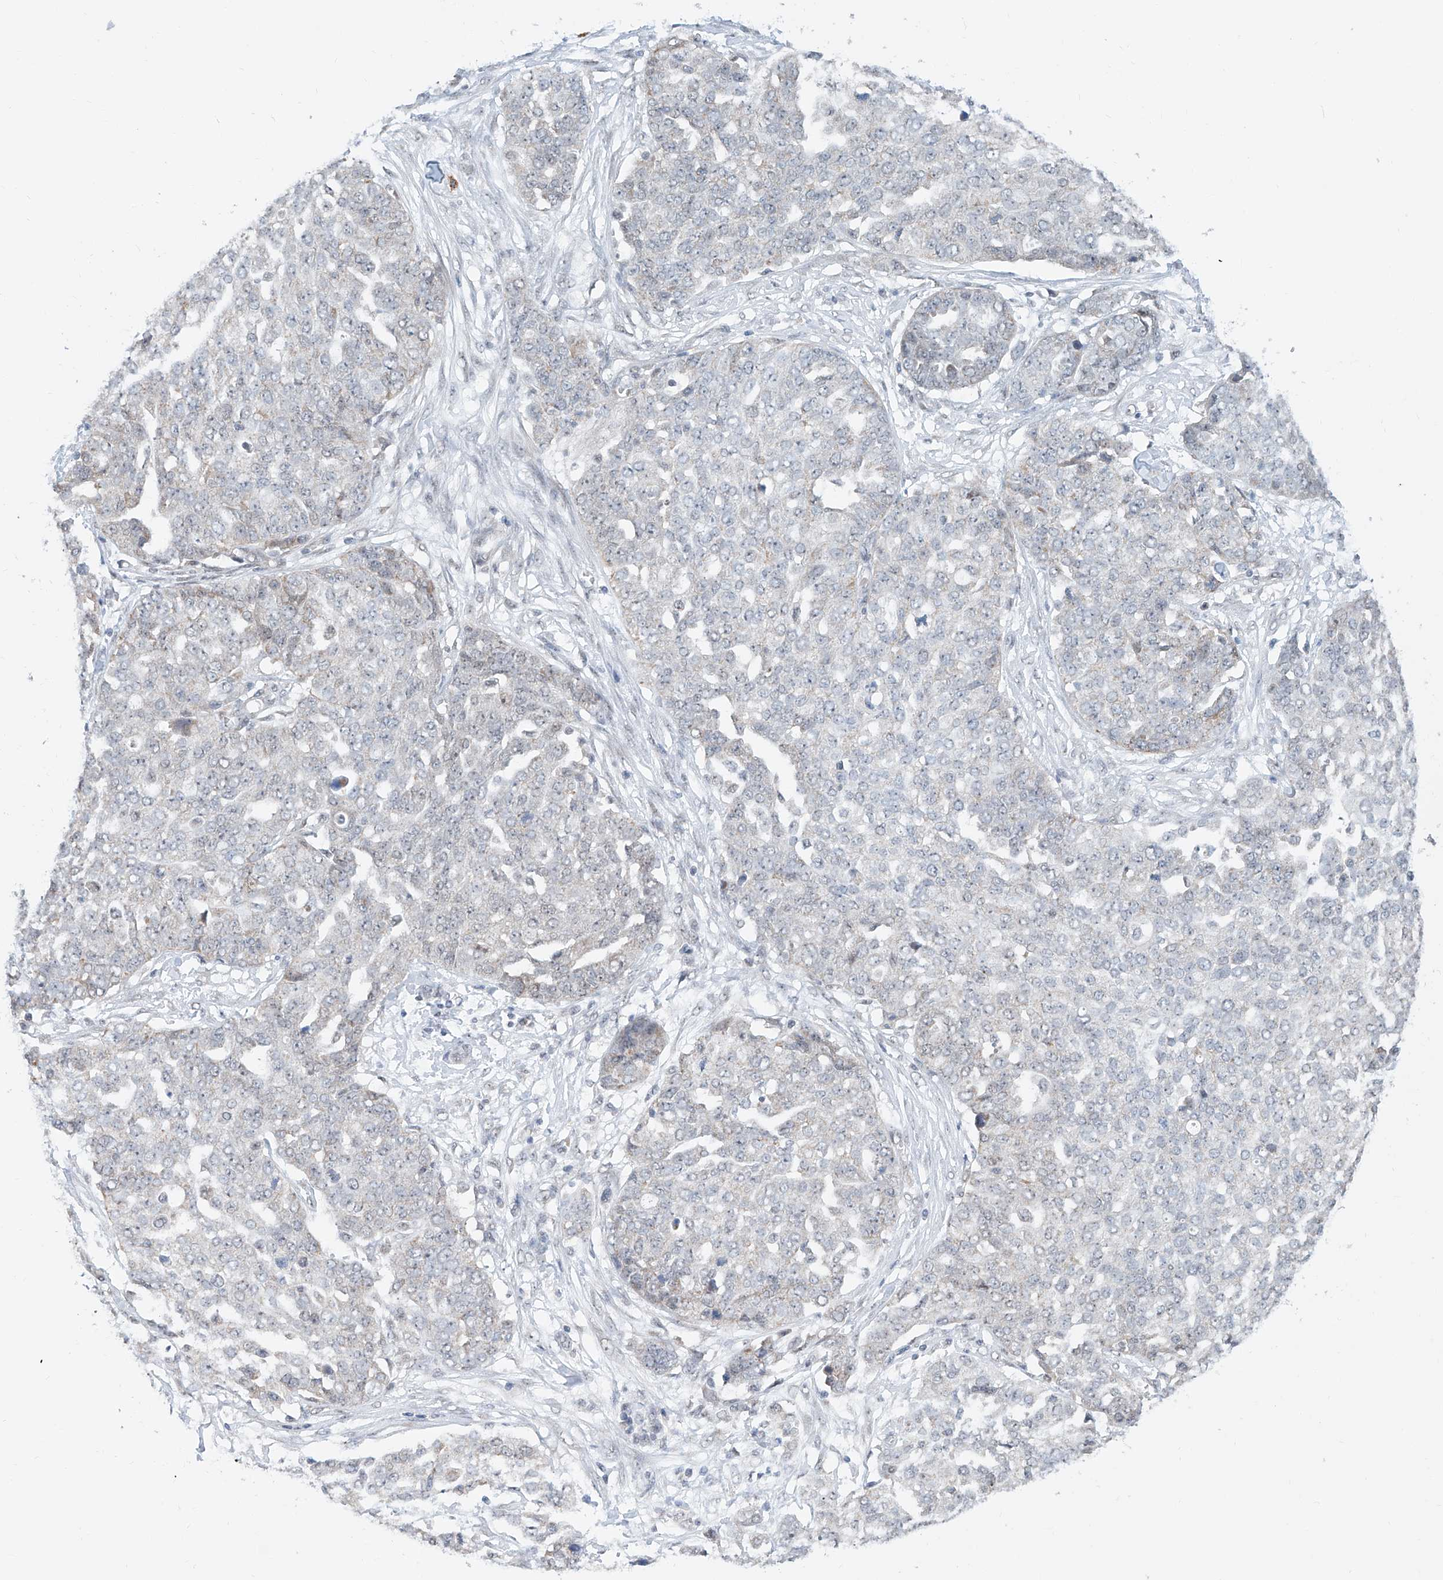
{"staining": {"intensity": "weak", "quantity": "<25%", "location": "cytoplasmic/membranous,nuclear"}, "tissue": "ovarian cancer", "cell_type": "Tumor cells", "image_type": "cancer", "snomed": [{"axis": "morphology", "description": "Cystadenocarcinoma, serous, NOS"}, {"axis": "topography", "description": "Soft tissue"}, {"axis": "topography", "description": "Ovary"}], "caption": "DAB (3,3'-diaminobenzidine) immunohistochemical staining of human ovarian cancer displays no significant expression in tumor cells.", "gene": "SDE2", "patient": {"sex": "female", "age": 57}}